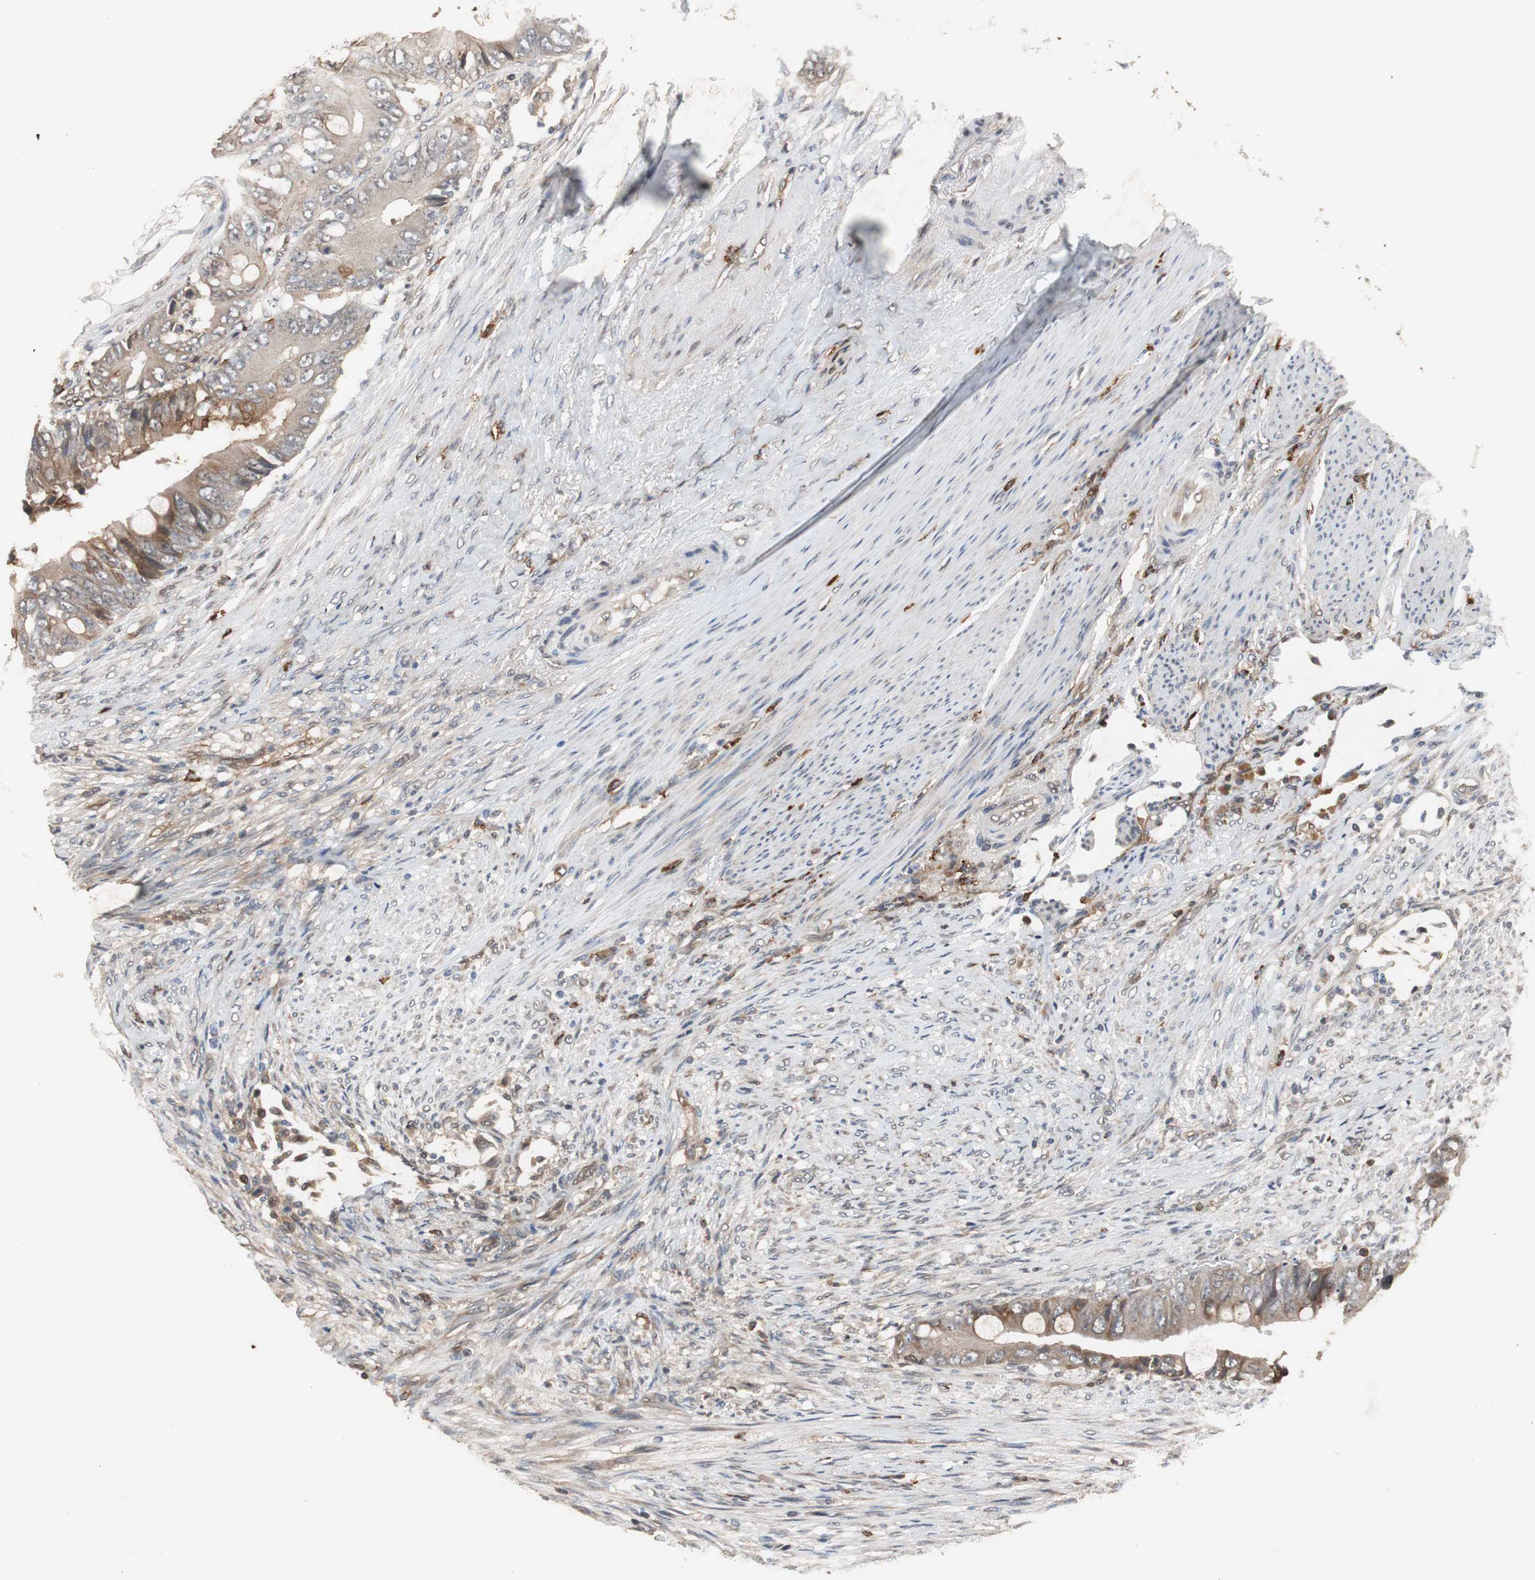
{"staining": {"intensity": "moderate", "quantity": ">75%", "location": "cytoplasmic/membranous"}, "tissue": "colorectal cancer", "cell_type": "Tumor cells", "image_type": "cancer", "snomed": [{"axis": "morphology", "description": "Adenocarcinoma, NOS"}, {"axis": "topography", "description": "Rectum"}], "caption": "IHC micrograph of neoplastic tissue: human colorectal cancer (adenocarcinoma) stained using IHC displays medium levels of moderate protein expression localized specifically in the cytoplasmic/membranous of tumor cells, appearing as a cytoplasmic/membranous brown color.", "gene": "NDRG1", "patient": {"sex": "female", "age": 77}}